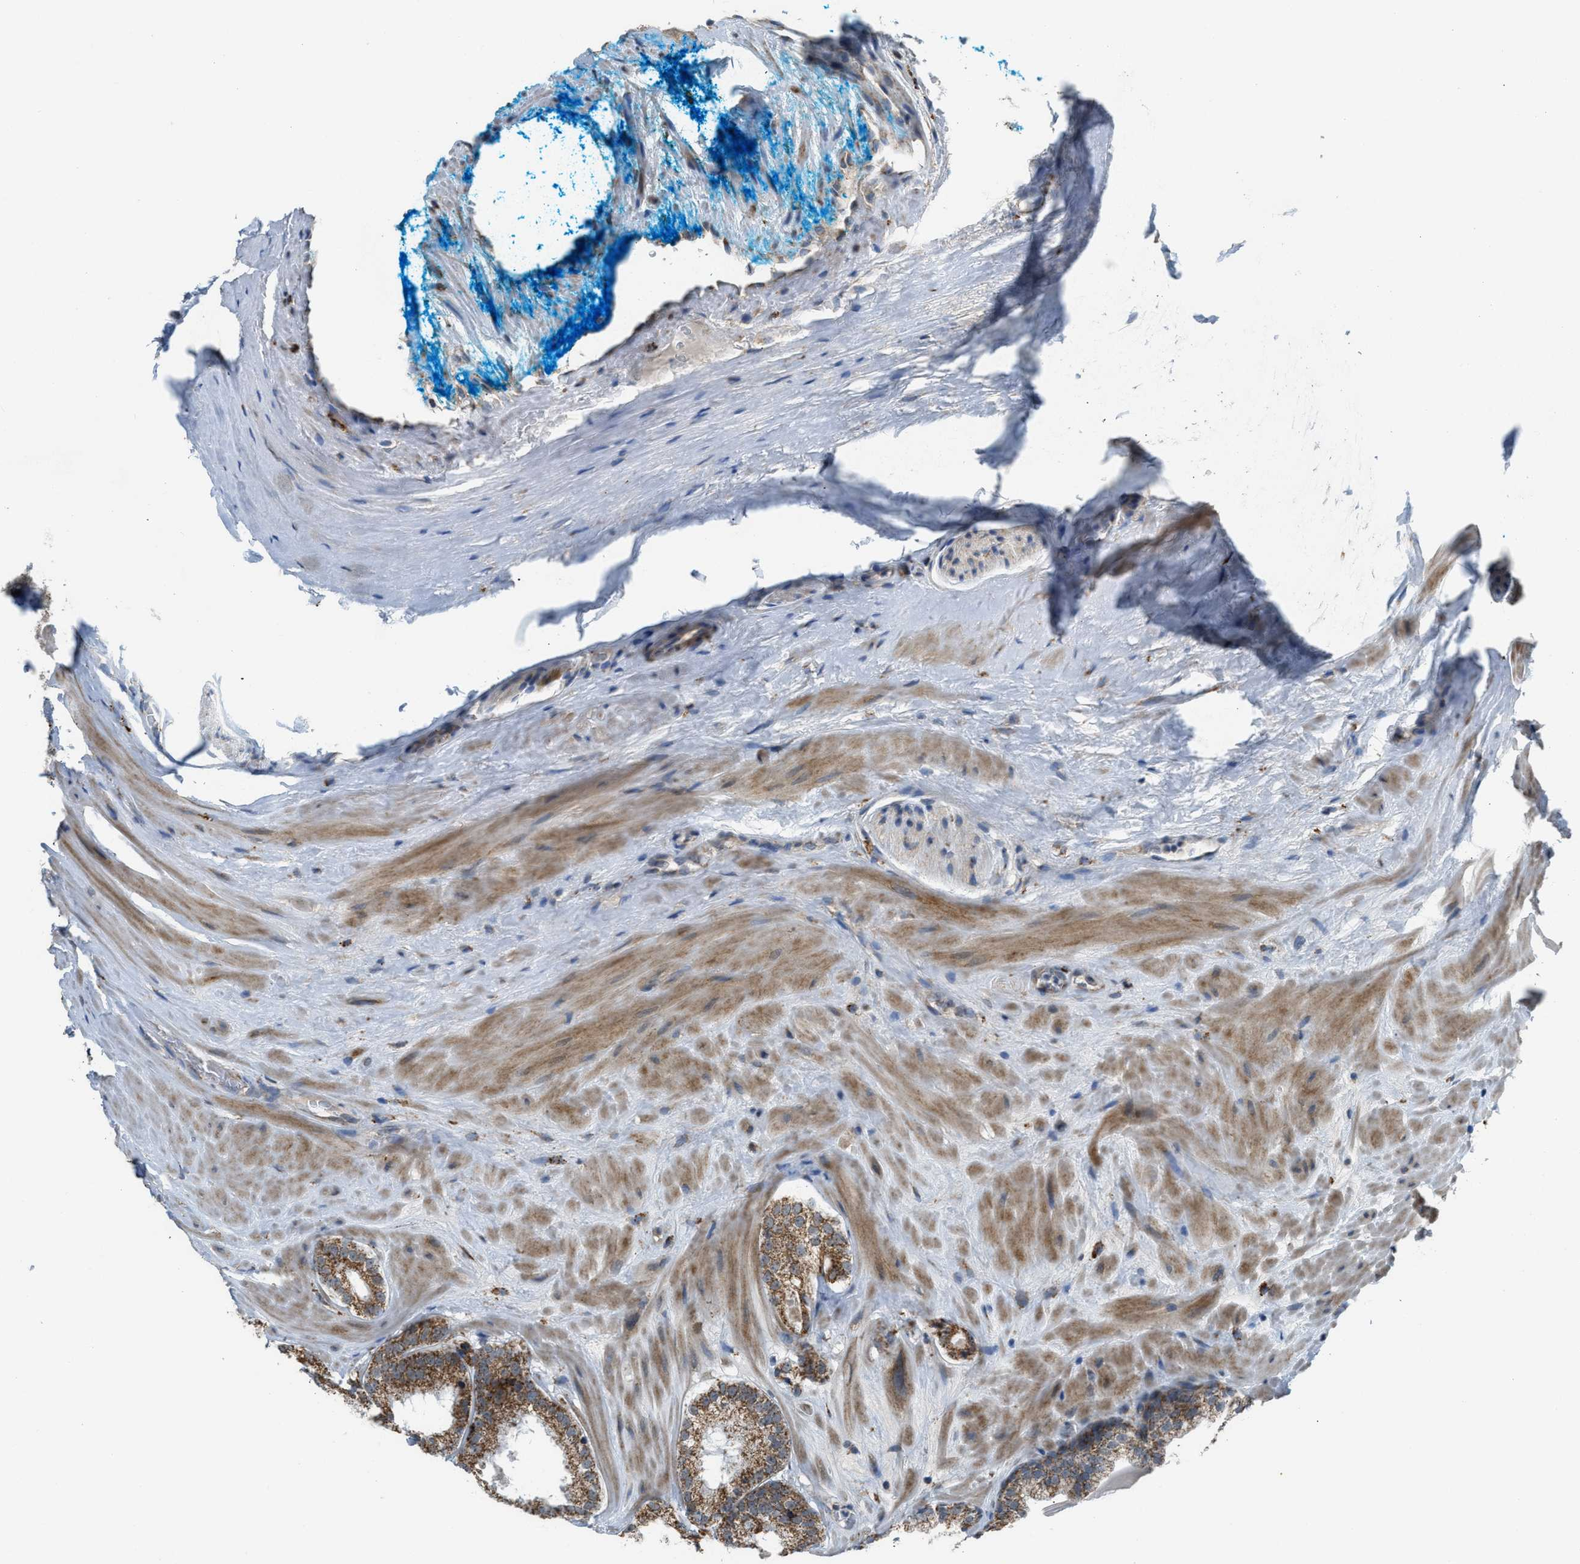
{"staining": {"intensity": "moderate", "quantity": ">75%", "location": "cytoplasmic/membranous"}, "tissue": "prostate cancer", "cell_type": "Tumor cells", "image_type": "cancer", "snomed": [{"axis": "morphology", "description": "Adenocarcinoma, High grade"}, {"axis": "topography", "description": "Prostate"}], "caption": "This histopathology image exhibits prostate cancer (adenocarcinoma (high-grade)) stained with IHC to label a protein in brown. The cytoplasmic/membranous of tumor cells show moderate positivity for the protein. Nuclei are counter-stained blue.", "gene": "SMIM20", "patient": {"sex": "male", "age": 65}}